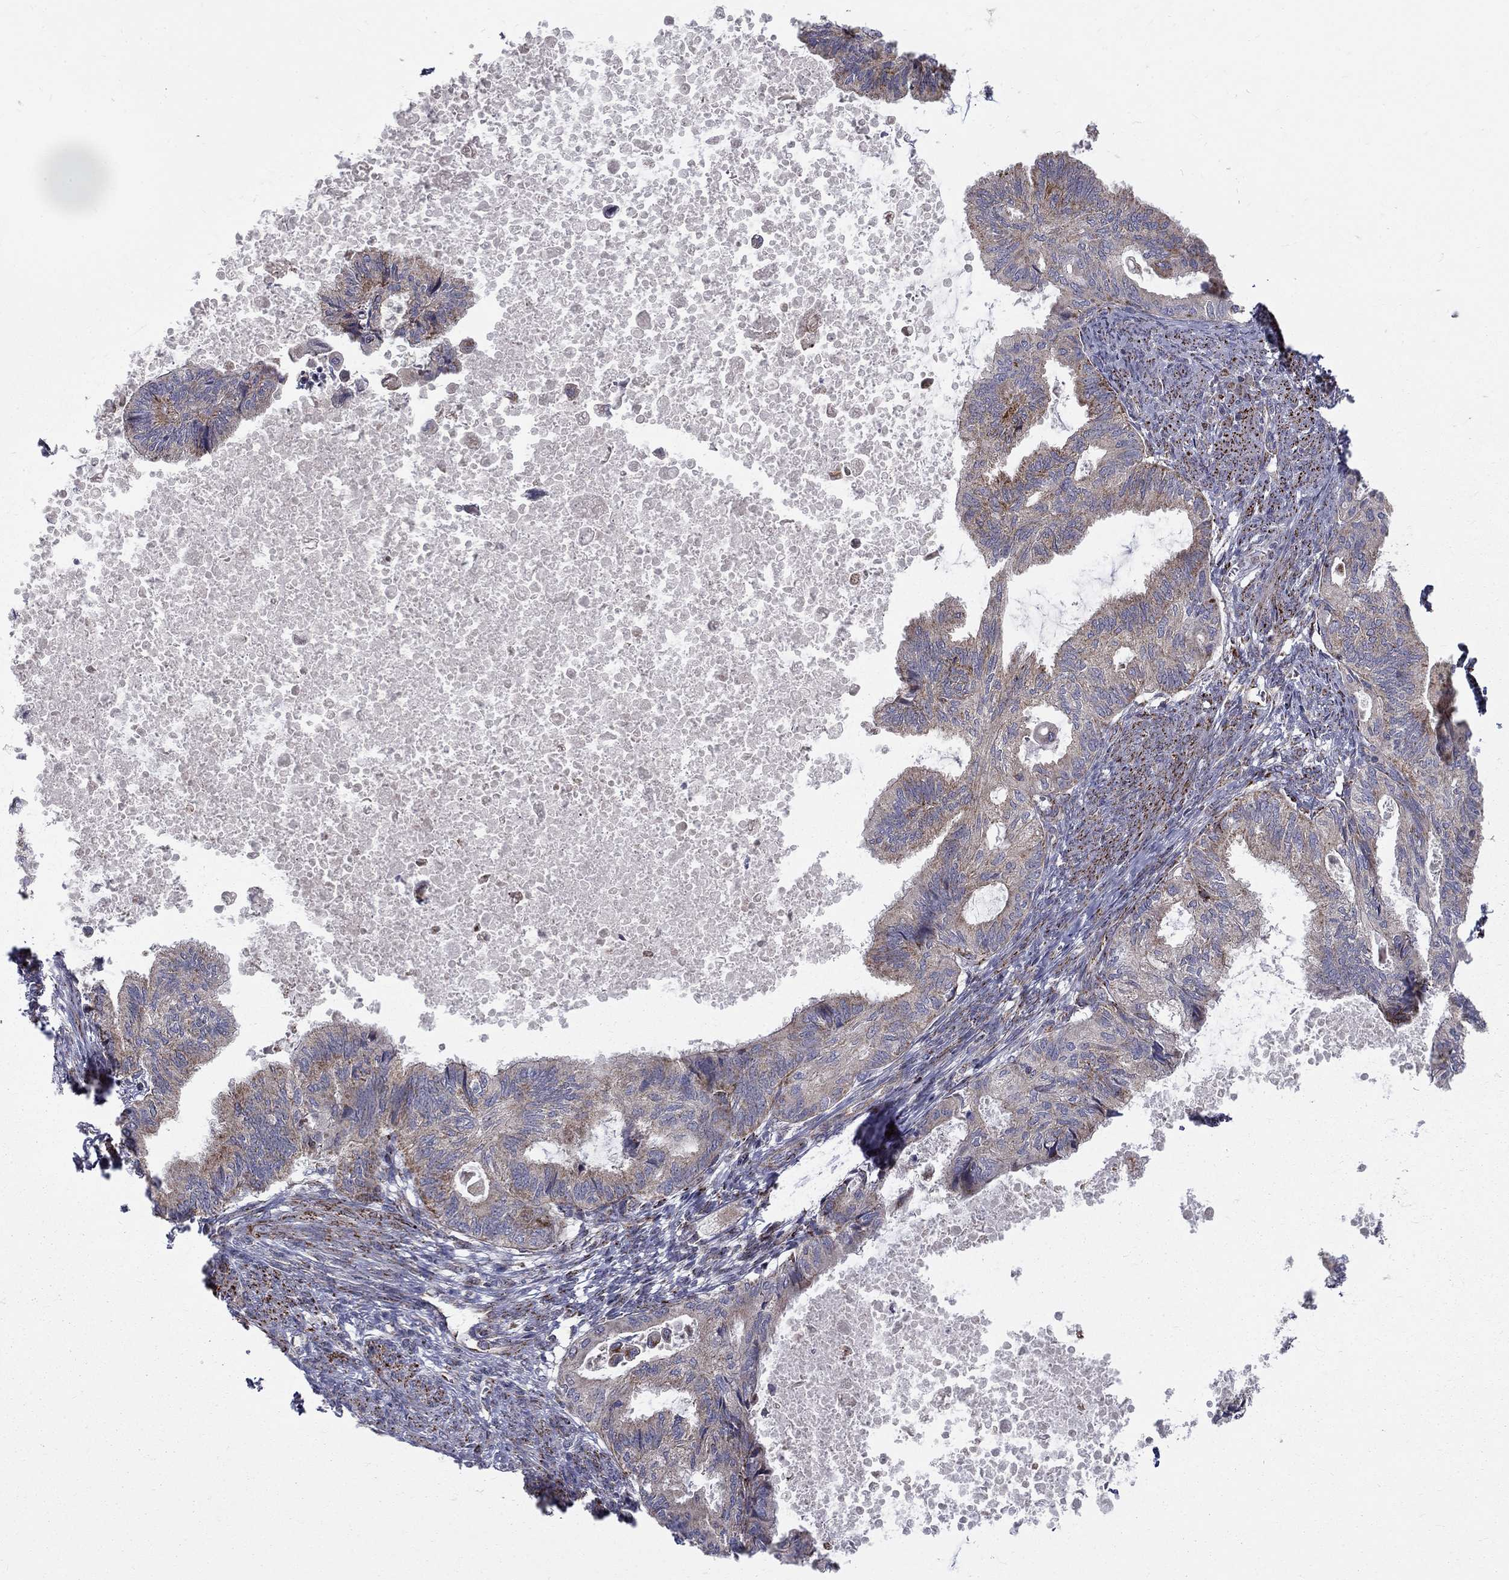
{"staining": {"intensity": "weak", "quantity": "25%-75%", "location": "cytoplasmic/membranous"}, "tissue": "endometrial cancer", "cell_type": "Tumor cells", "image_type": "cancer", "snomed": [{"axis": "morphology", "description": "Adenocarcinoma, NOS"}, {"axis": "topography", "description": "Endometrium"}], "caption": "High-magnification brightfield microscopy of endometrial cancer stained with DAB (brown) and counterstained with hematoxylin (blue). tumor cells exhibit weak cytoplasmic/membranous positivity is seen in about25%-75% of cells. The staining was performed using DAB (3,3'-diaminobenzidine), with brown indicating positive protein expression. Nuclei are stained blue with hematoxylin.", "gene": "ALDH1B1", "patient": {"sex": "female", "age": 86}}